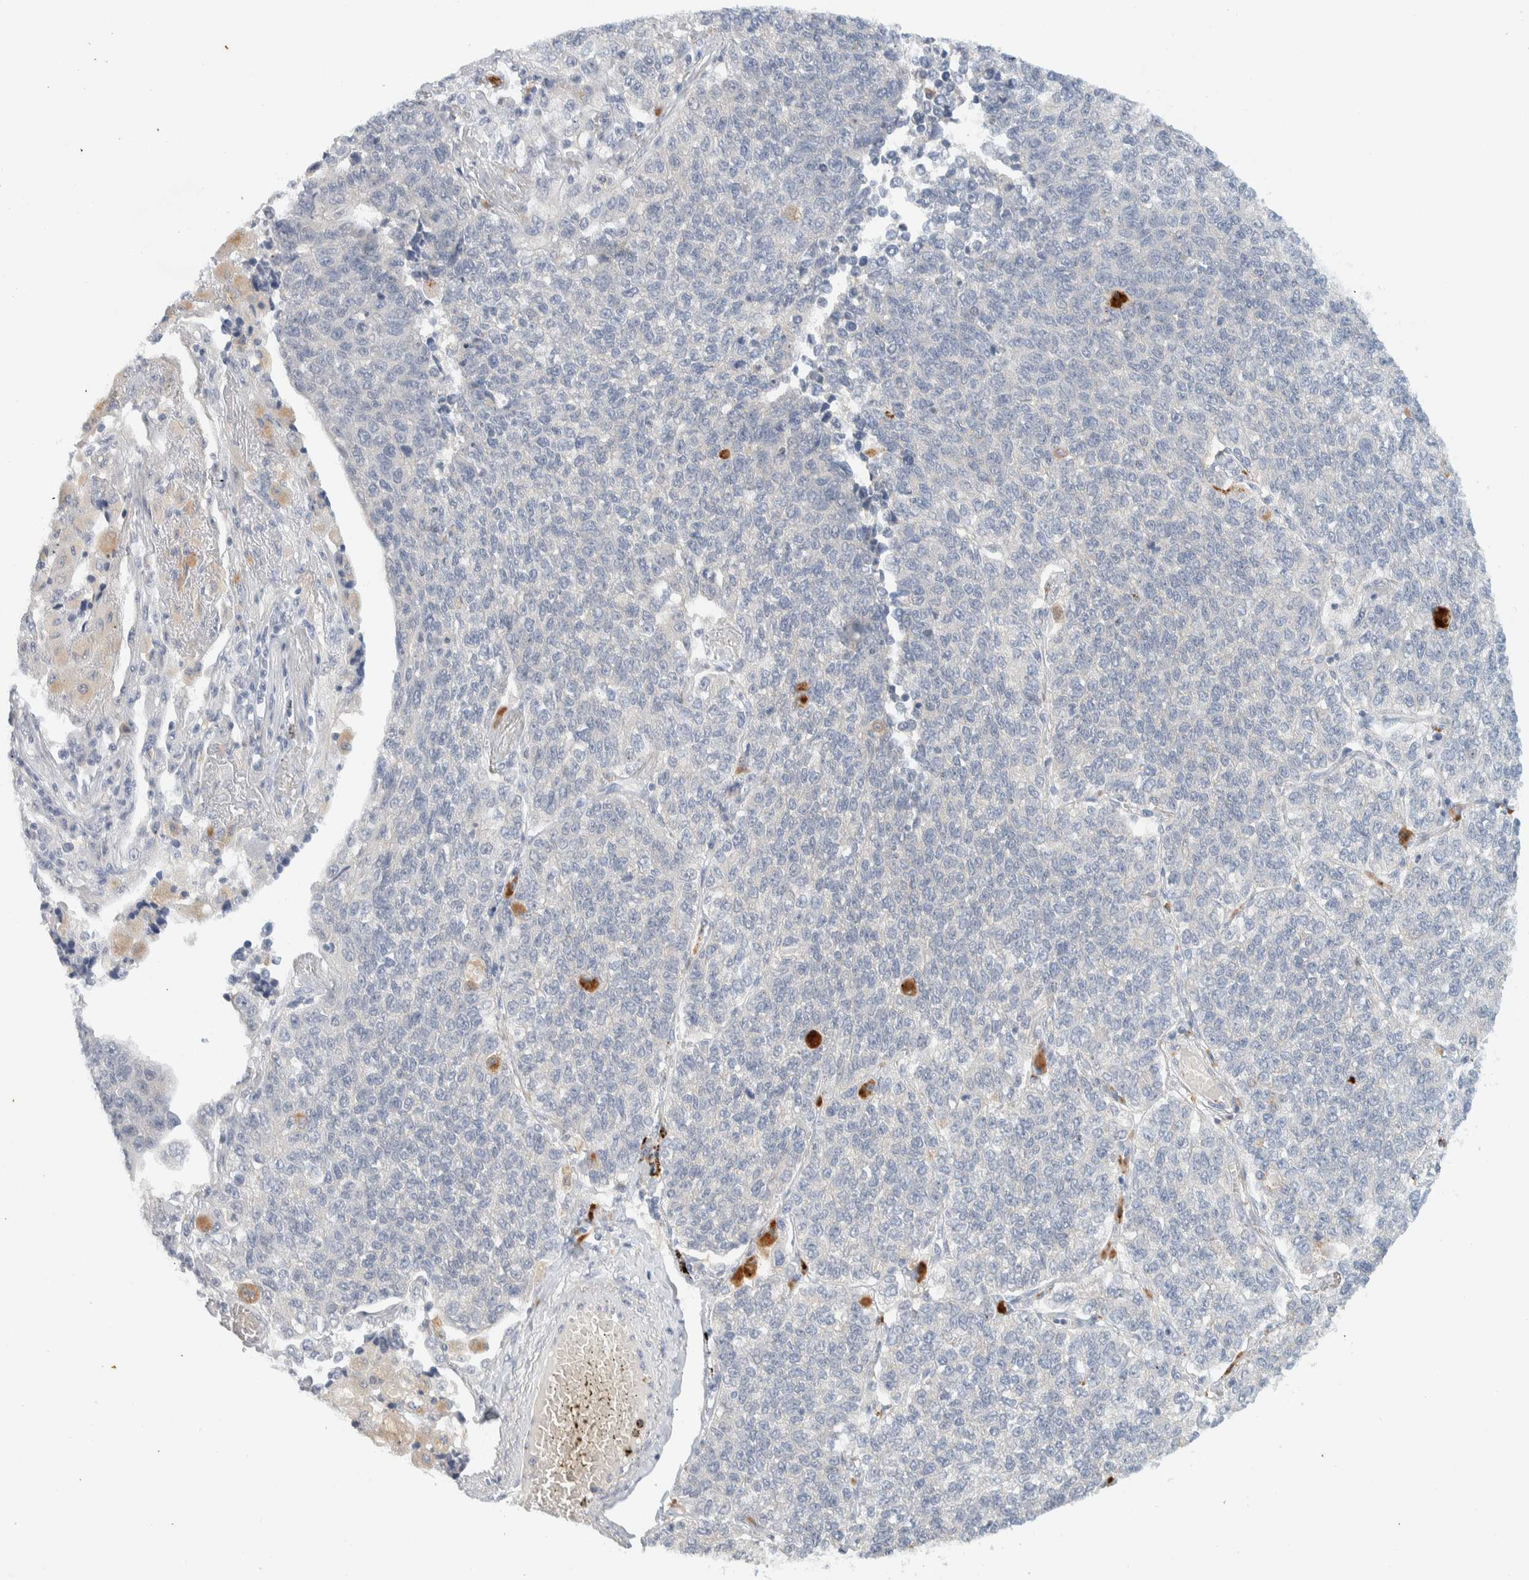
{"staining": {"intensity": "negative", "quantity": "none", "location": "none"}, "tissue": "lung cancer", "cell_type": "Tumor cells", "image_type": "cancer", "snomed": [{"axis": "morphology", "description": "Adenocarcinoma, NOS"}, {"axis": "topography", "description": "Lung"}], "caption": "The image reveals no significant staining in tumor cells of lung cancer (adenocarcinoma). Brightfield microscopy of IHC stained with DAB (brown) and hematoxylin (blue), captured at high magnification.", "gene": "GCLM", "patient": {"sex": "male", "age": 49}}